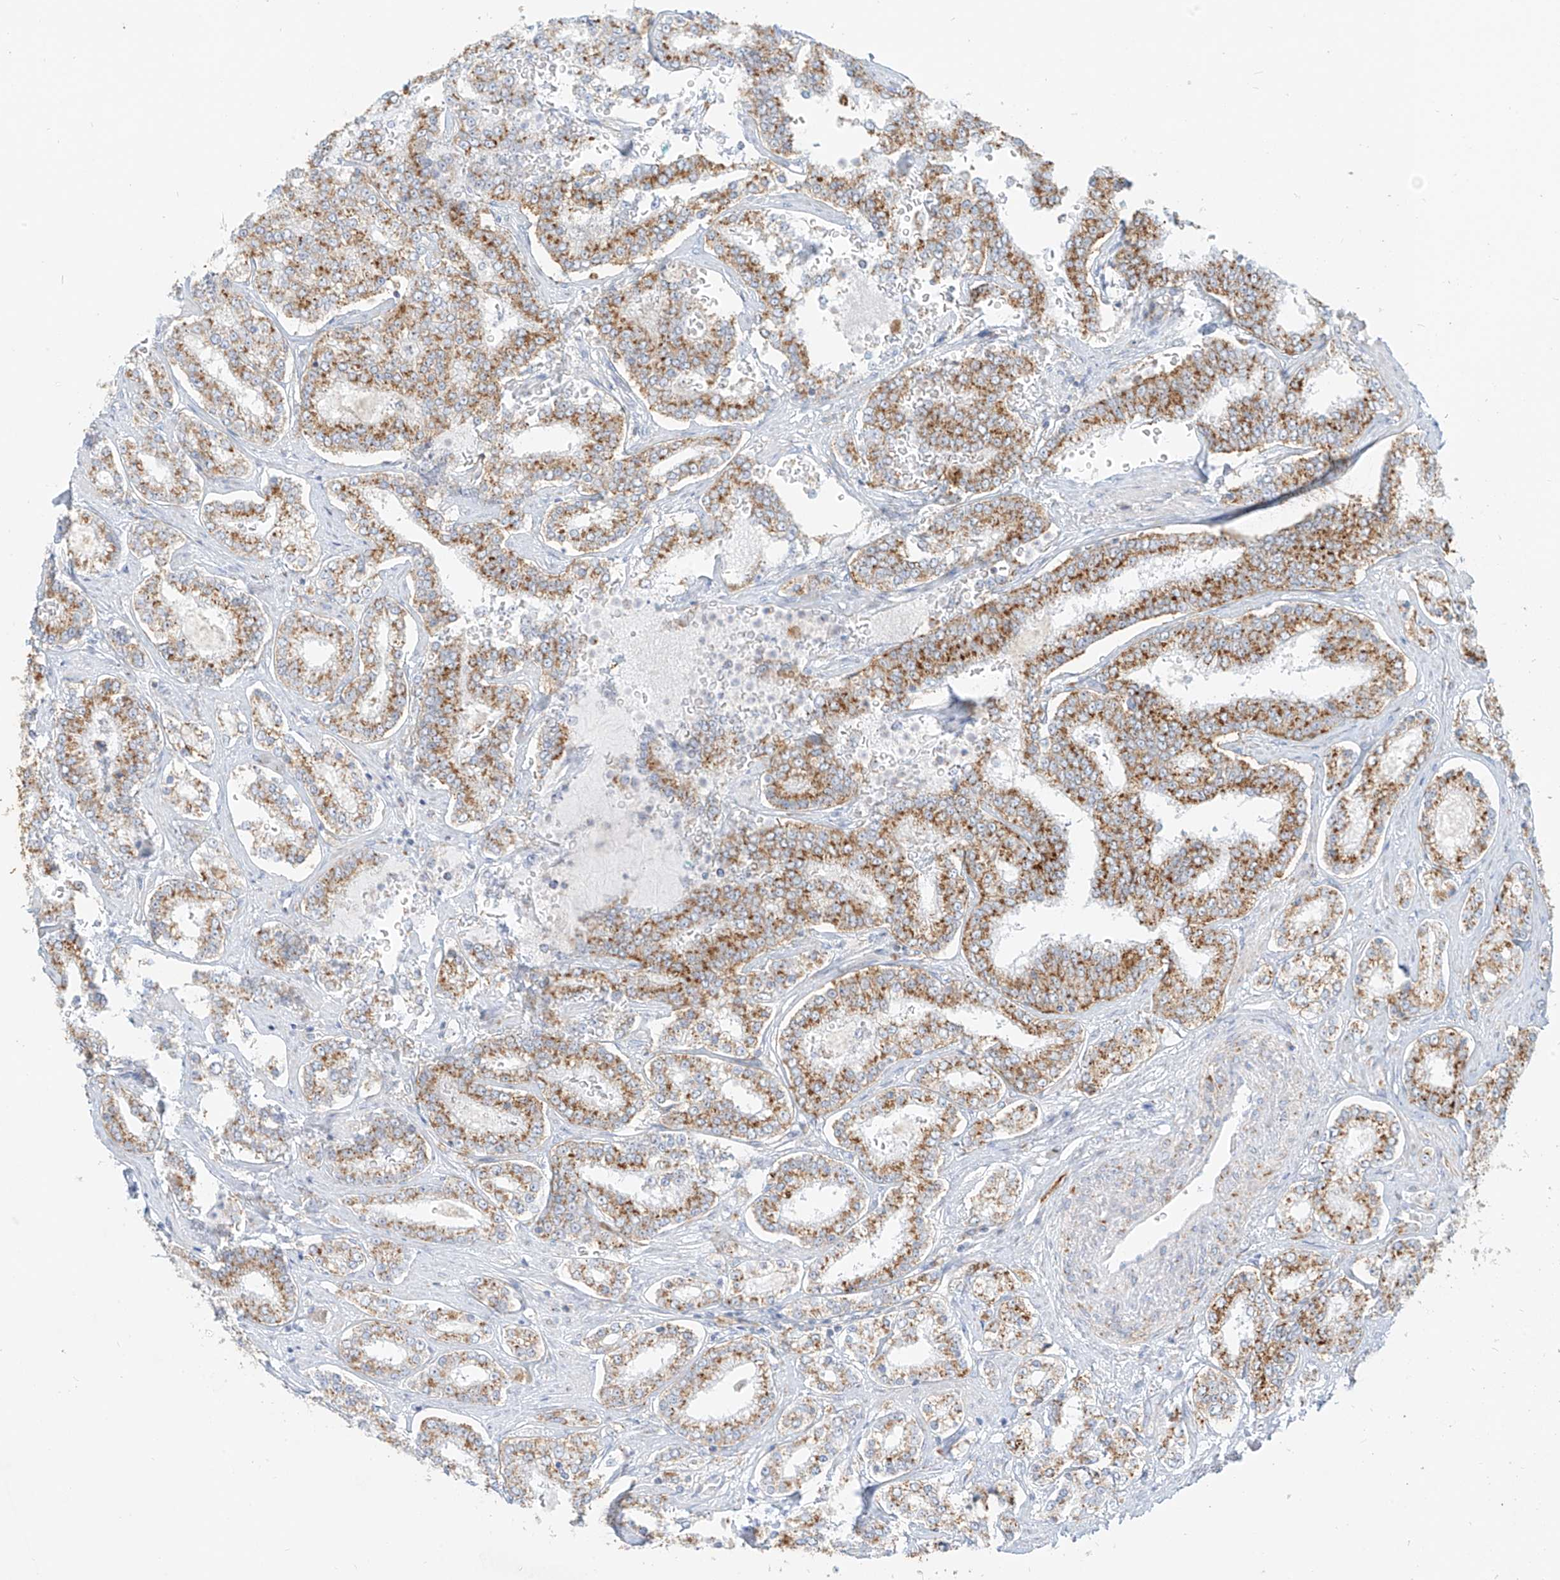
{"staining": {"intensity": "moderate", "quantity": ">75%", "location": "cytoplasmic/membranous"}, "tissue": "prostate cancer", "cell_type": "Tumor cells", "image_type": "cancer", "snomed": [{"axis": "morphology", "description": "Normal tissue, NOS"}, {"axis": "morphology", "description": "Adenocarcinoma, High grade"}, {"axis": "topography", "description": "Prostate"}], "caption": "Approximately >75% of tumor cells in human adenocarcinoma (high-grade) (prostate) exhibit moderate cytoplasmic/membranous protein expression as visualized by brown immunohistochemical staining.", "gene": "SLC35F6", "patient": {"sex": "male", "age": 83}}